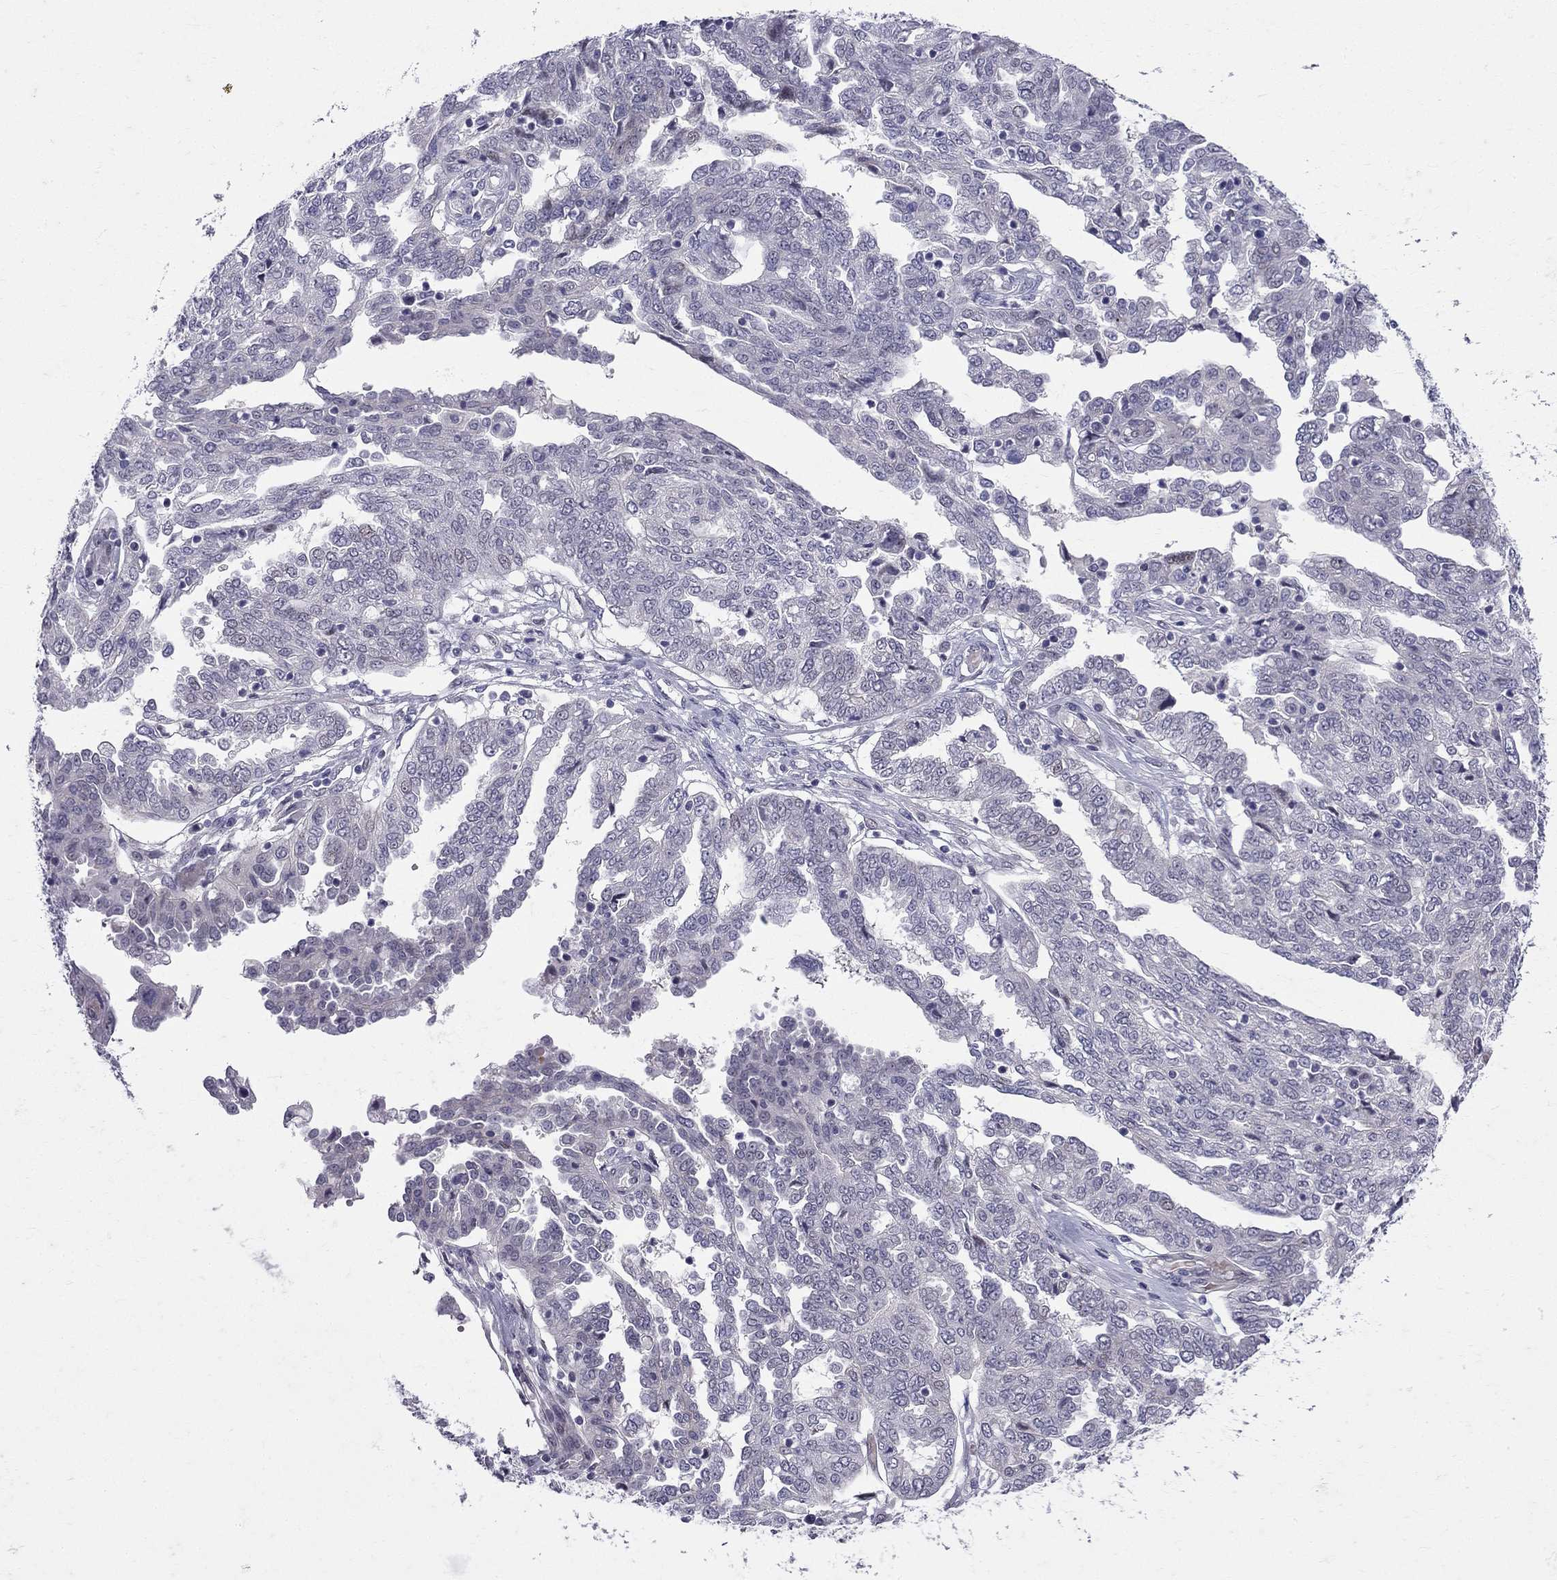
{"staining": {"intensity": "negative", "quantity": "none", "location": "none"}, "tissue": "ovarian cancer", "cell_type": "Tumor cells", "image_type": "cancer", "snomed": [{"axis": "morphology", "description": "Cystadenocarcinoma, serous, NOS"}, {"axis": "topography", "description": "Ovary"}], "caption": "This micrograph is of ovarian cancer stained with IHC to label a protein in brown with the nuclei are counter-stained blue. There is no positivity in tumor cells. (DAB IHC, high magnification).", "gene": "BAG5", "patient": {"sex": "female", "age": 67}}